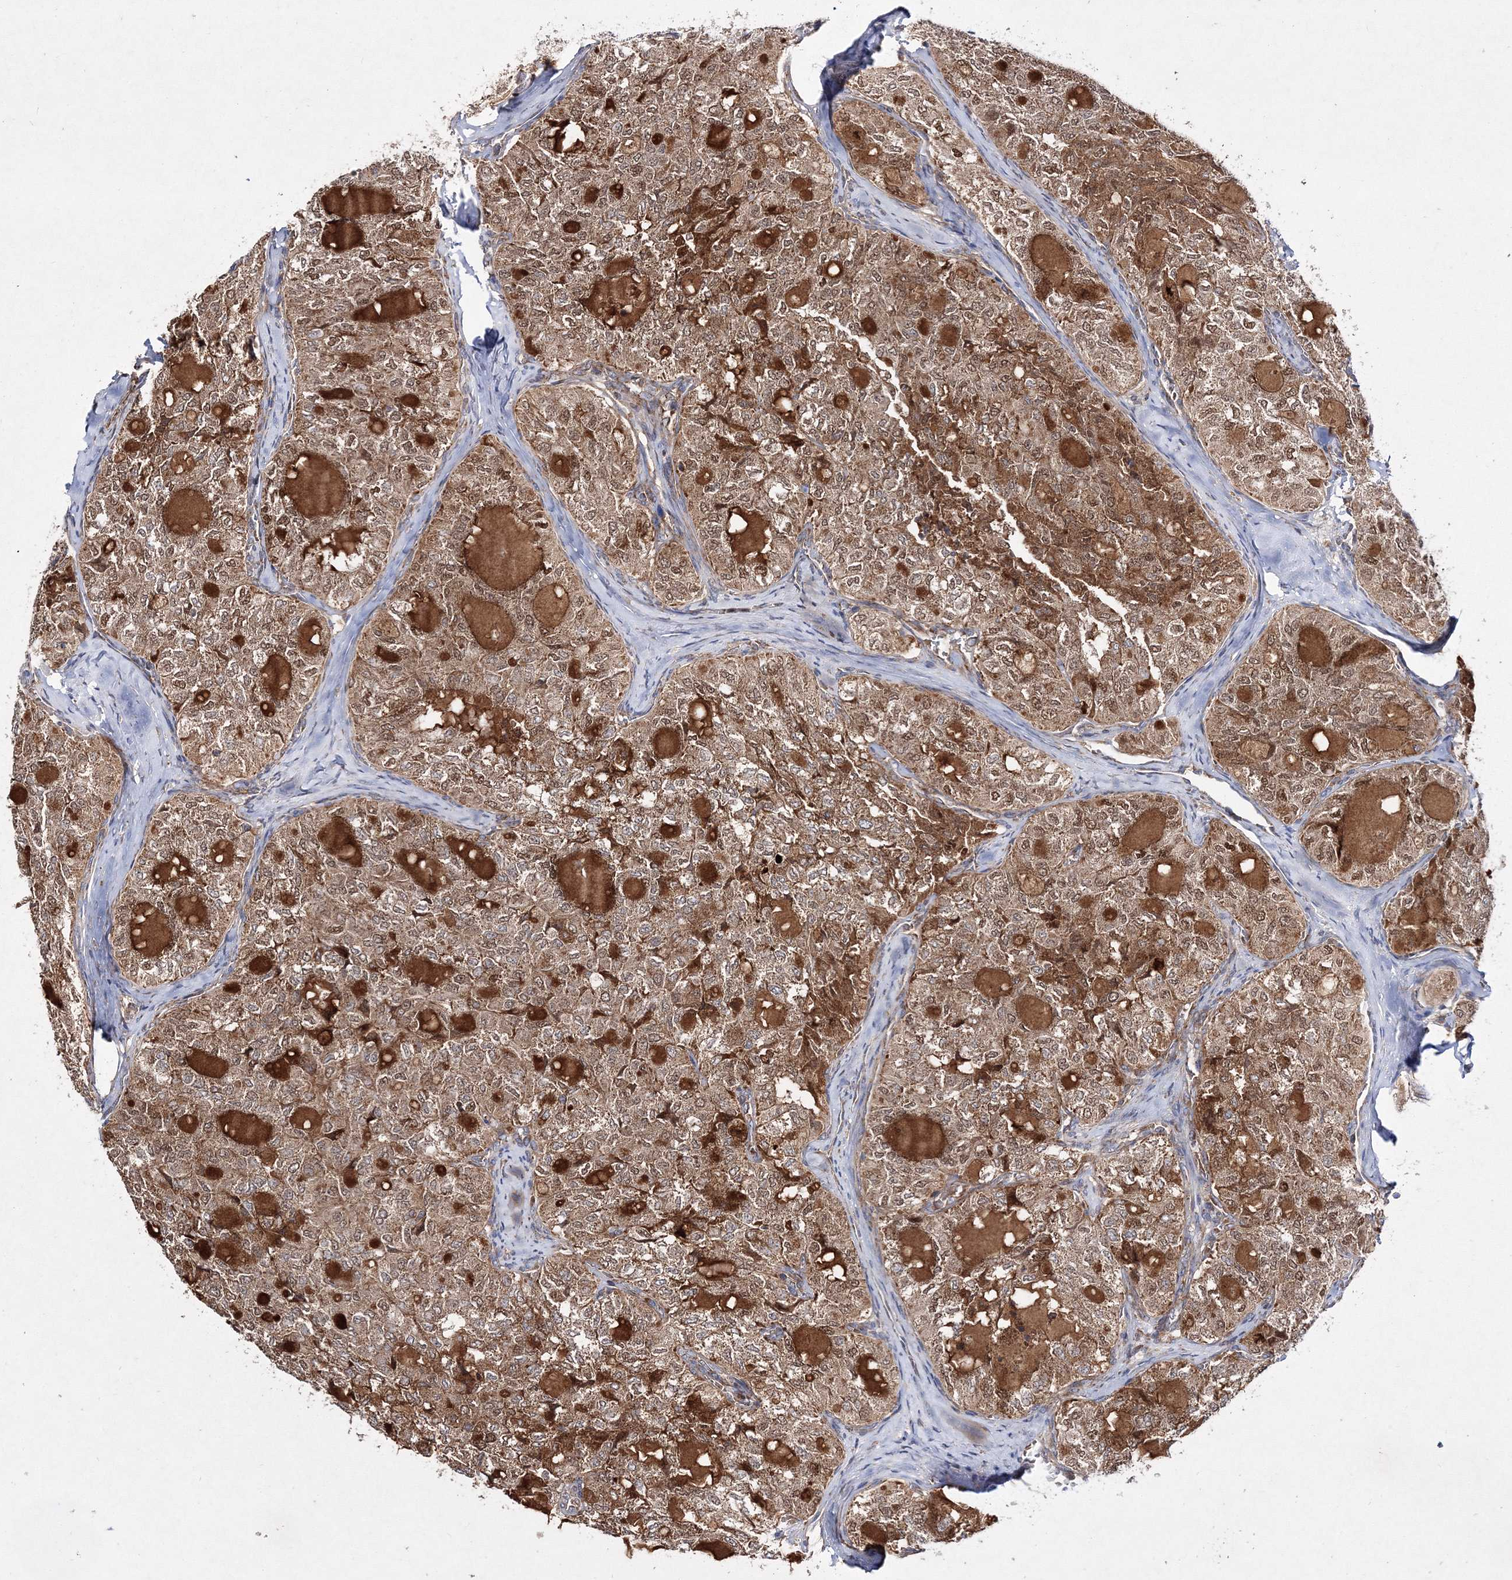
{"staining": {"intensity": "moderate", "quantity": ">75%", "location": "cytoplasmic/membranous,nuclear"}, "tissue": "thyroid cancer", "cell_type": "Tumor cells", "image_type": "cancer", "snomed": [{"axis": "morphology", "description": "Follicular adenoma carcinoma, NOS"}, {"axis": "topography", "description": "Thyroid gland"}], "caption": "Thyroid follicular adenoma carcinoma stained for a protein (brown) displays moderate cytoplasmic/membranous and nuclear positive positivity in about >75% of tumor cells.", "gene": "DNAJC13", "patient": {"sex": "male", "age": 75}}